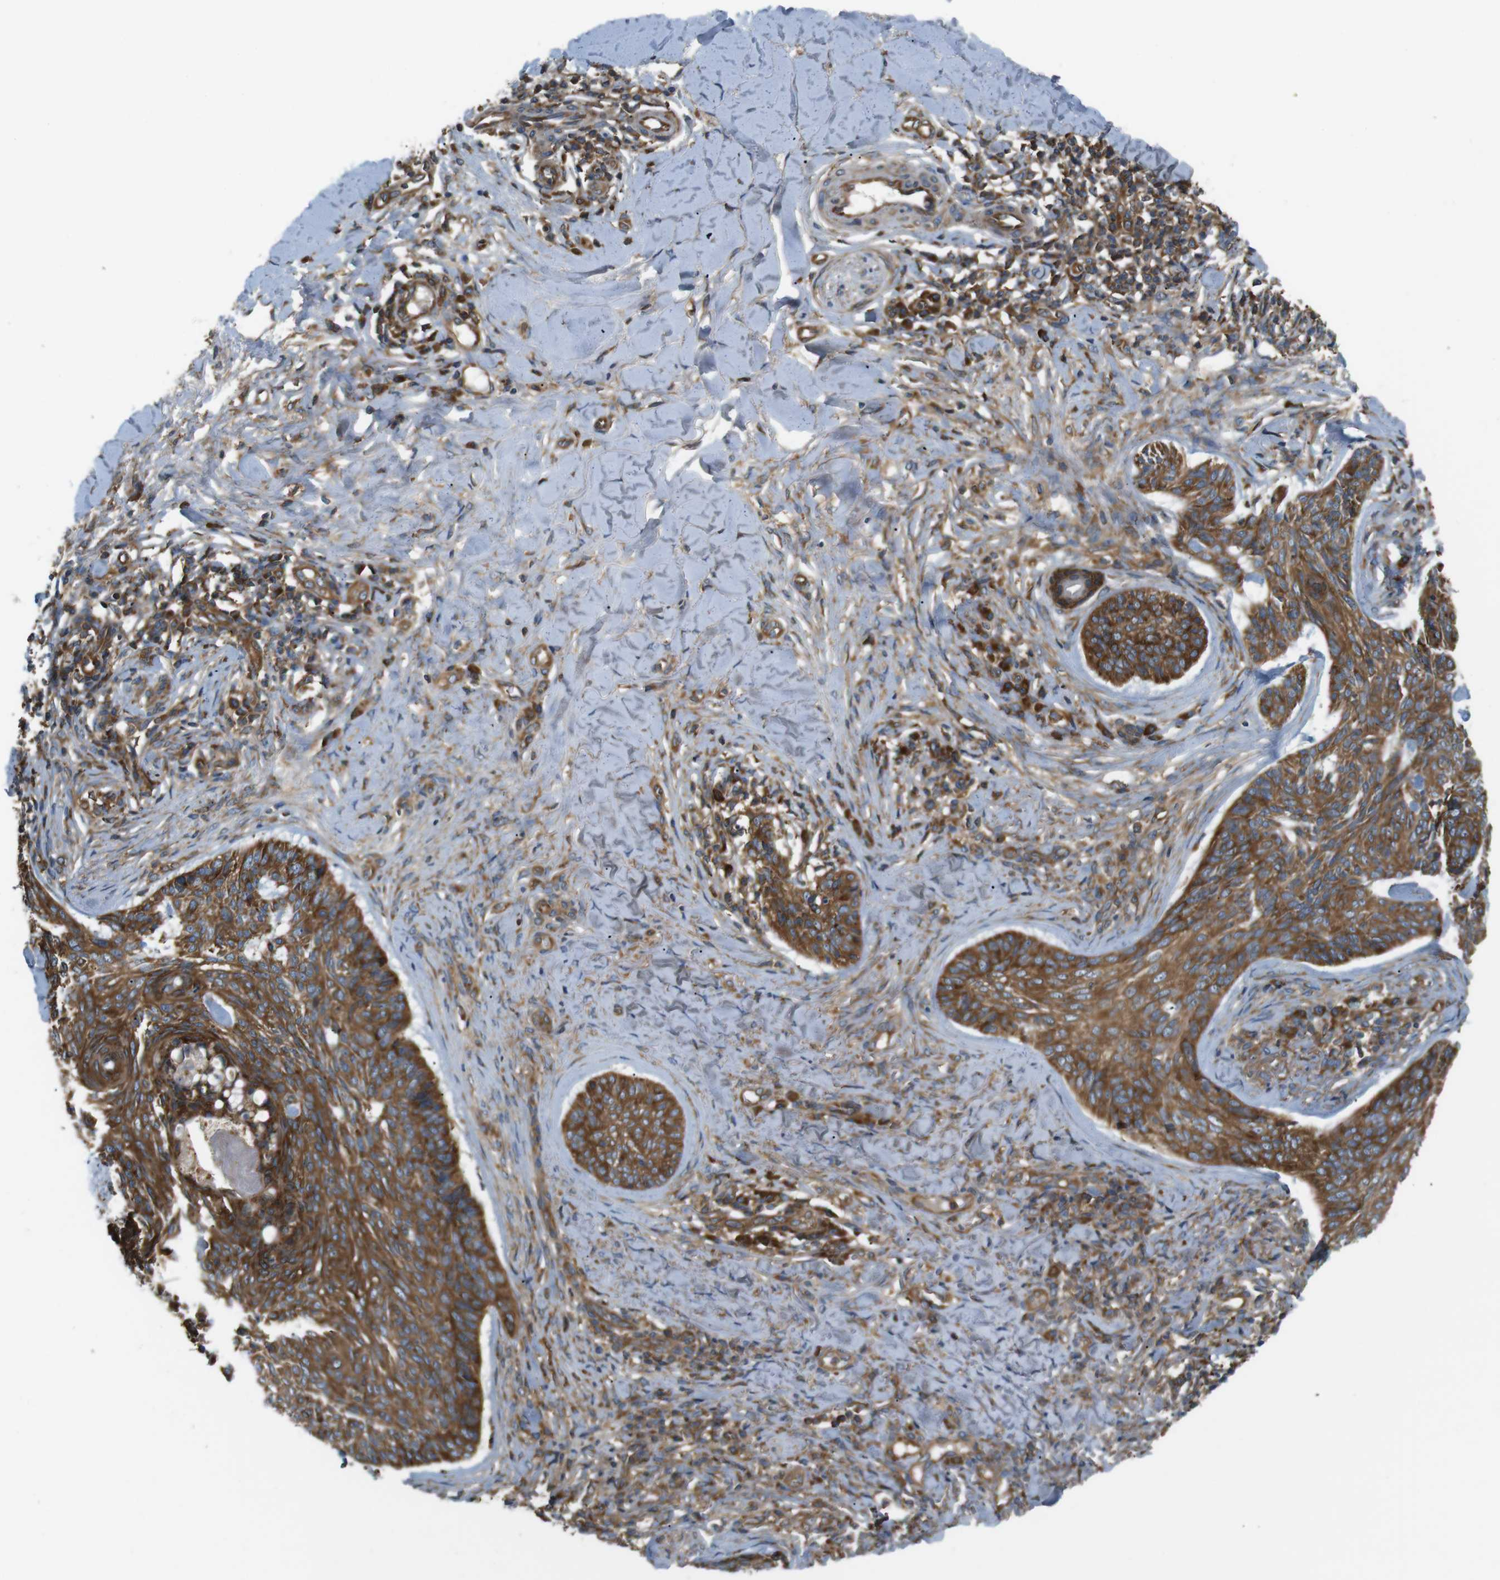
{"staining": {"intensity": "moderate", "quantity": ">75%", "location": "cytoplasmic/membranous"}, "tissue": "skin cancer", "cell_type": "Tumor cells", "image_type": "cancer", "snomed": [{"axis": "morphology", "description": "Basal cell carcinoma"}, {"axis": "topography", "description": "Skin"}], "caption": "Immunohistochemical staining of human skin cancer displays medium levels of moderate cytoplasmic/membranous protein staining in about >75% of tumor cells. (DAB (3,3'-diaminobenzidine) IHC, brown staining for protein, blue staining for nuclei).", "gene": "TSC1", "patient": {"sex": "male", "age": 43}}